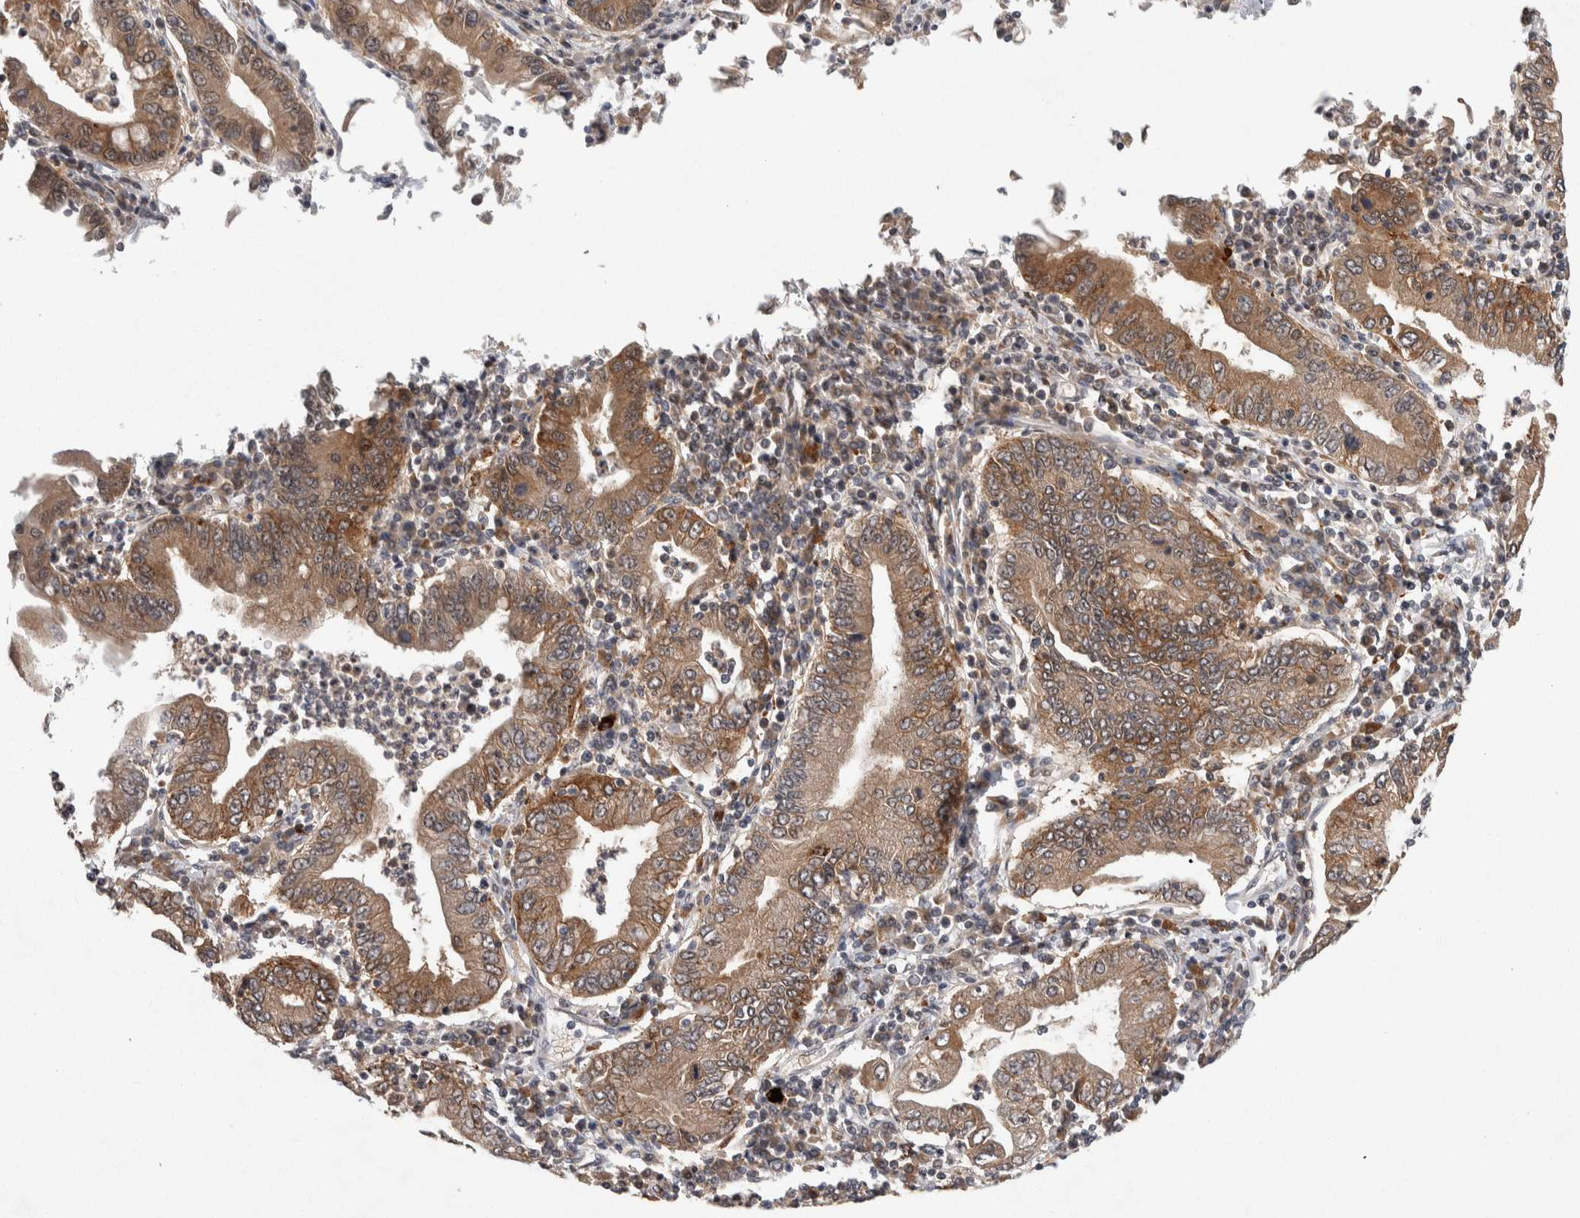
{"staining": {"intensity": "moderate", "quantity": ">75%", "location": "cytoplasmic/membranous"}, "tissue": "stomach cancer", "cell_type": "Tumor cells", "image_type": "cancer", "snomed": [{"axis": "morphology", "description": "Normal tissue, NOS"}, {"axis": "morphology", "description": "Adenocarcinoma, NOS"}, {"axis": "topography", "description": "Esophagus"}, {"axis": "topography", "description": "Stomach, upper"}, {"axis": "topography", "description": "Peripheral nerve tissue"}], "caption": "An immunohistochemistry (IHC) image of neoplastic tissue is shown. Protein staining in brown labels moderate cytoplasmic/membranous positivity in stomach cancer (adenocarcinoma) within tumor cells. The staining is performed using DAB (3,3'-diaminobenzidine) brown chromogen to label protein expression. The nuclei are counter-stained blue using hematoxylin.", "gene": "KCNK1", "patient": {"sex": "male", "age": 62}}